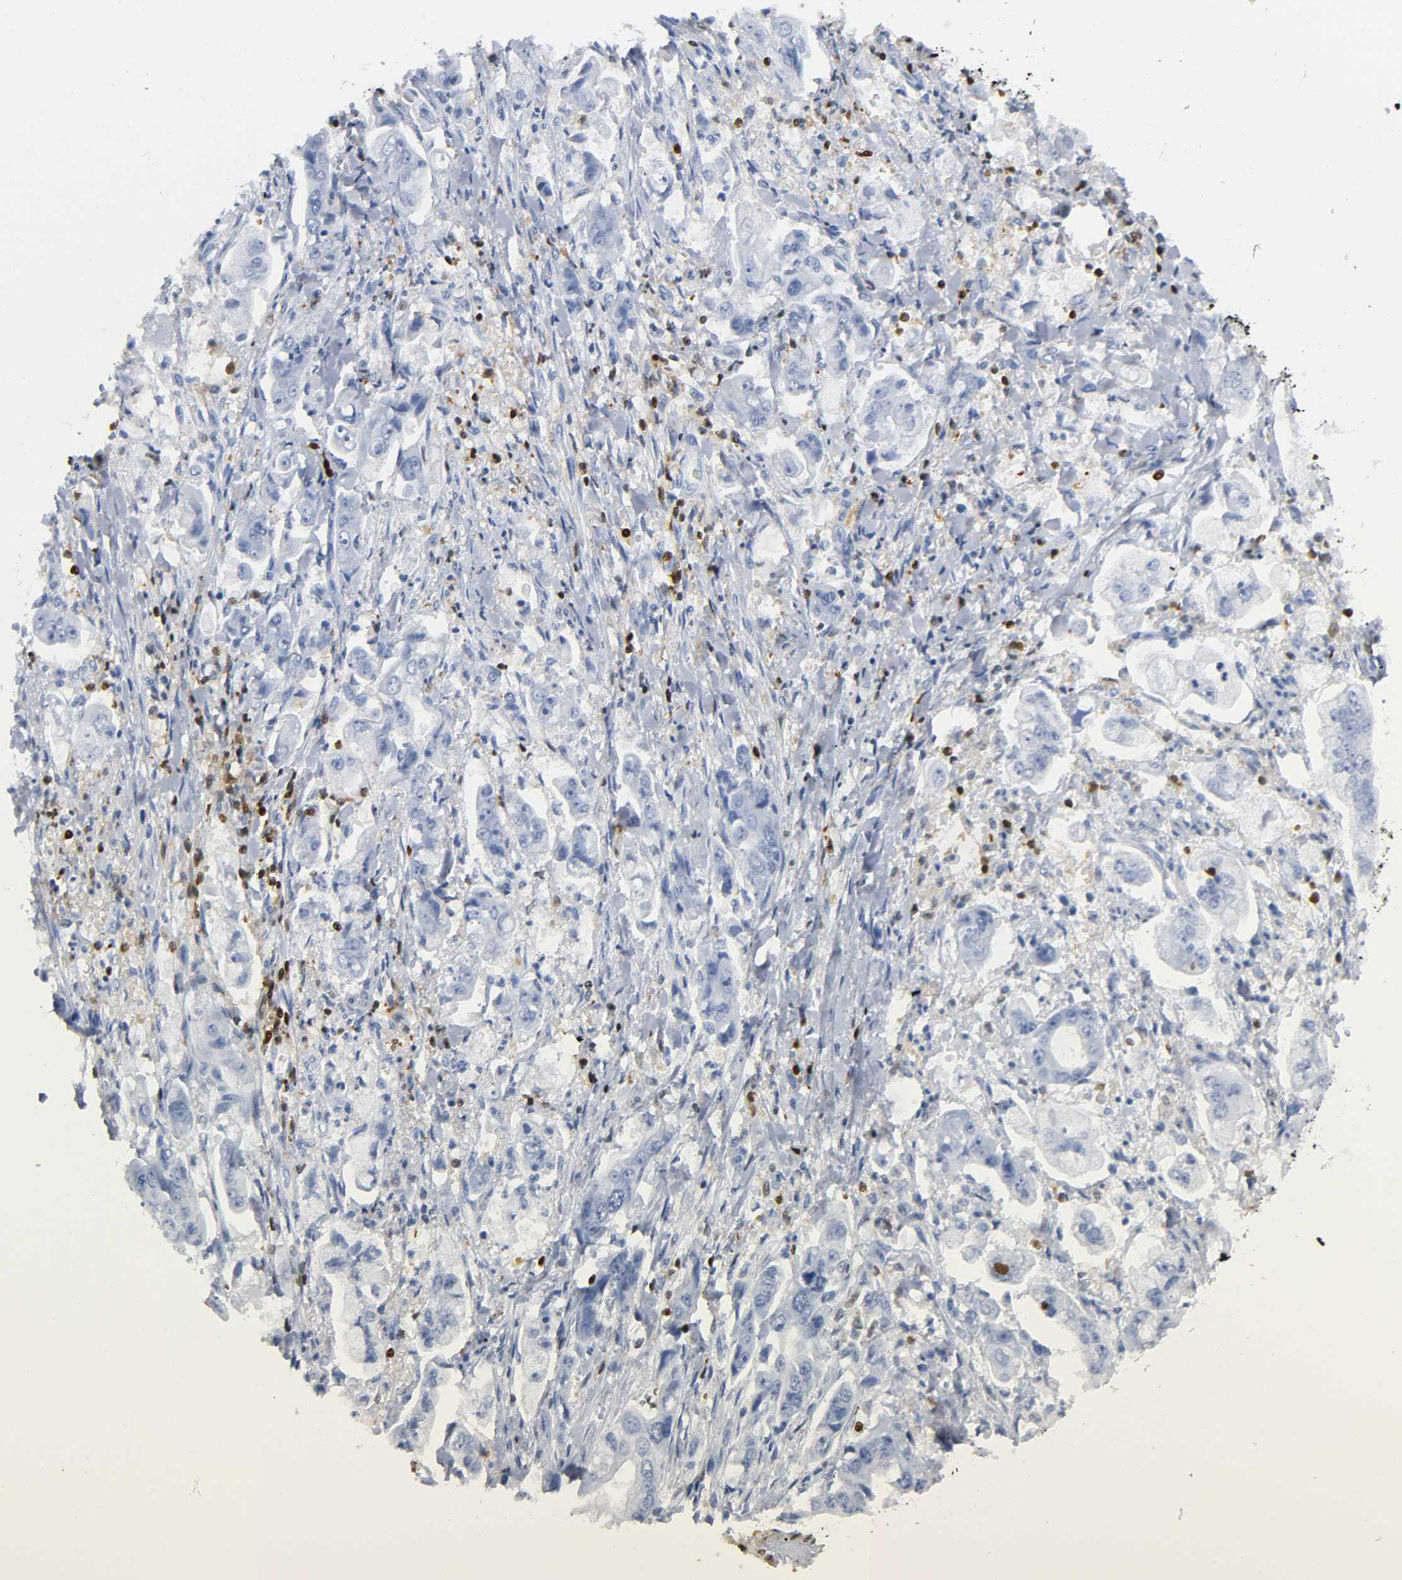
{"staining": {"intensity": "negative", "quantity": "none", "location": "none"}, "tissue": "stomach cancer", "cell_type": "Tumor cells", "image_type": "cancer", "snomed": [{"axis": "morphology", "description": "Adenocarcinoma, NOS"}, {"axis": "topography", "description": "Stomach"}], "caption": "IHC photomicrograph of human stomach cancer (adenocarcinoma) stained for a protein (brown), which demonstrates no expression in tumor cells.", "gene": "DOK2", "patient": {"sex": "male", "age": 62}}